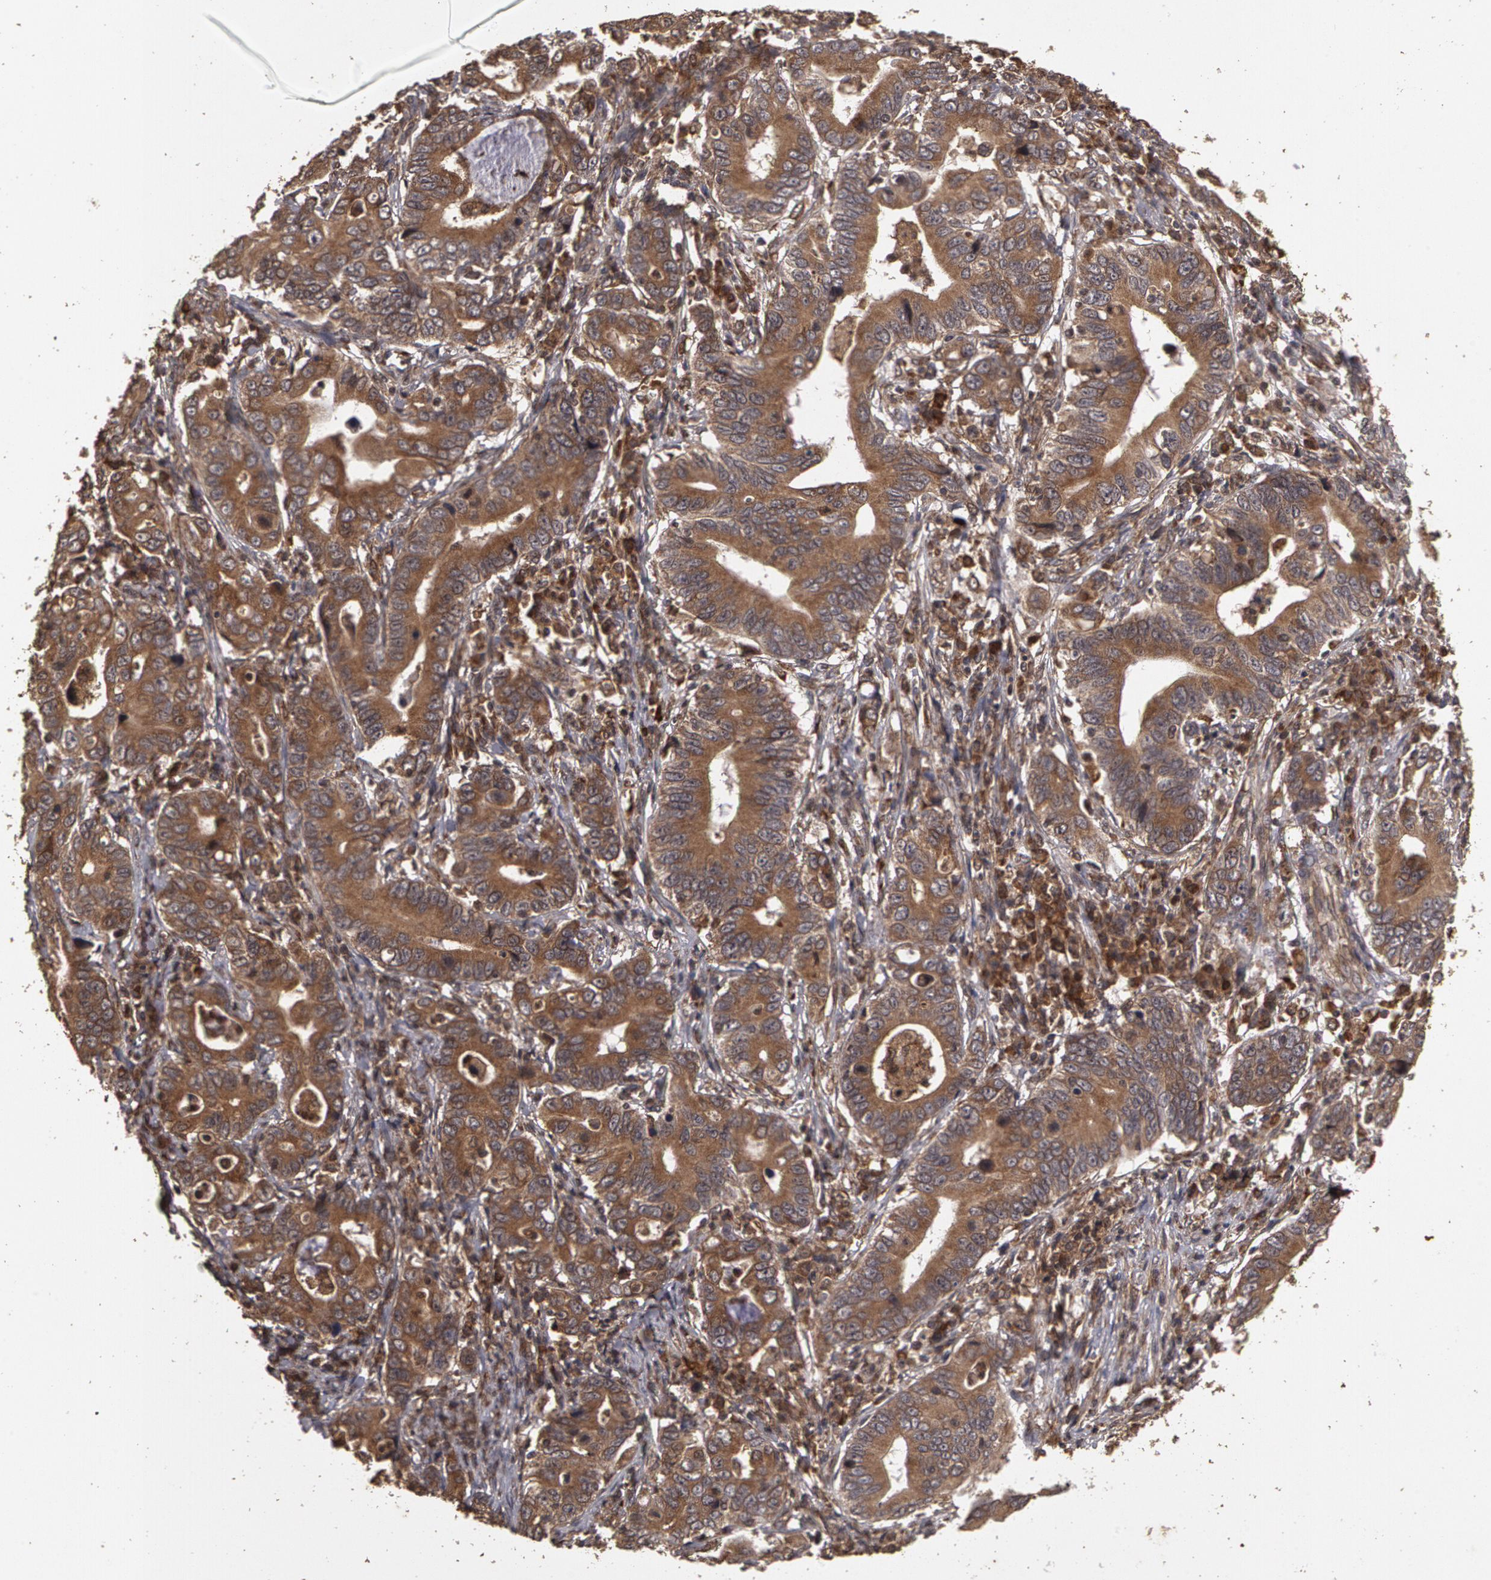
{"staining": {"intensity": "moderate", "quantity": ">75%", "location": "cytoplasmic/membranous"}, "tissue": "stomach cancer", "cell_type": "Tumor cells", "image_type": "cancer", "snomed": [{"axis": "morphology", "description": "Adenocarcinoma, NOS"}, {"axis": "topography", "description": "Stomach, upper"}], "caption": "This image displays immunohistochemistry (IHC) staining of stomach cancer, with medium moderate cytoplasmic/membranous expression in approximately >75% of tumor cells.", "gene": "CALR", "patient": {"sex": "male", "age": 63}}